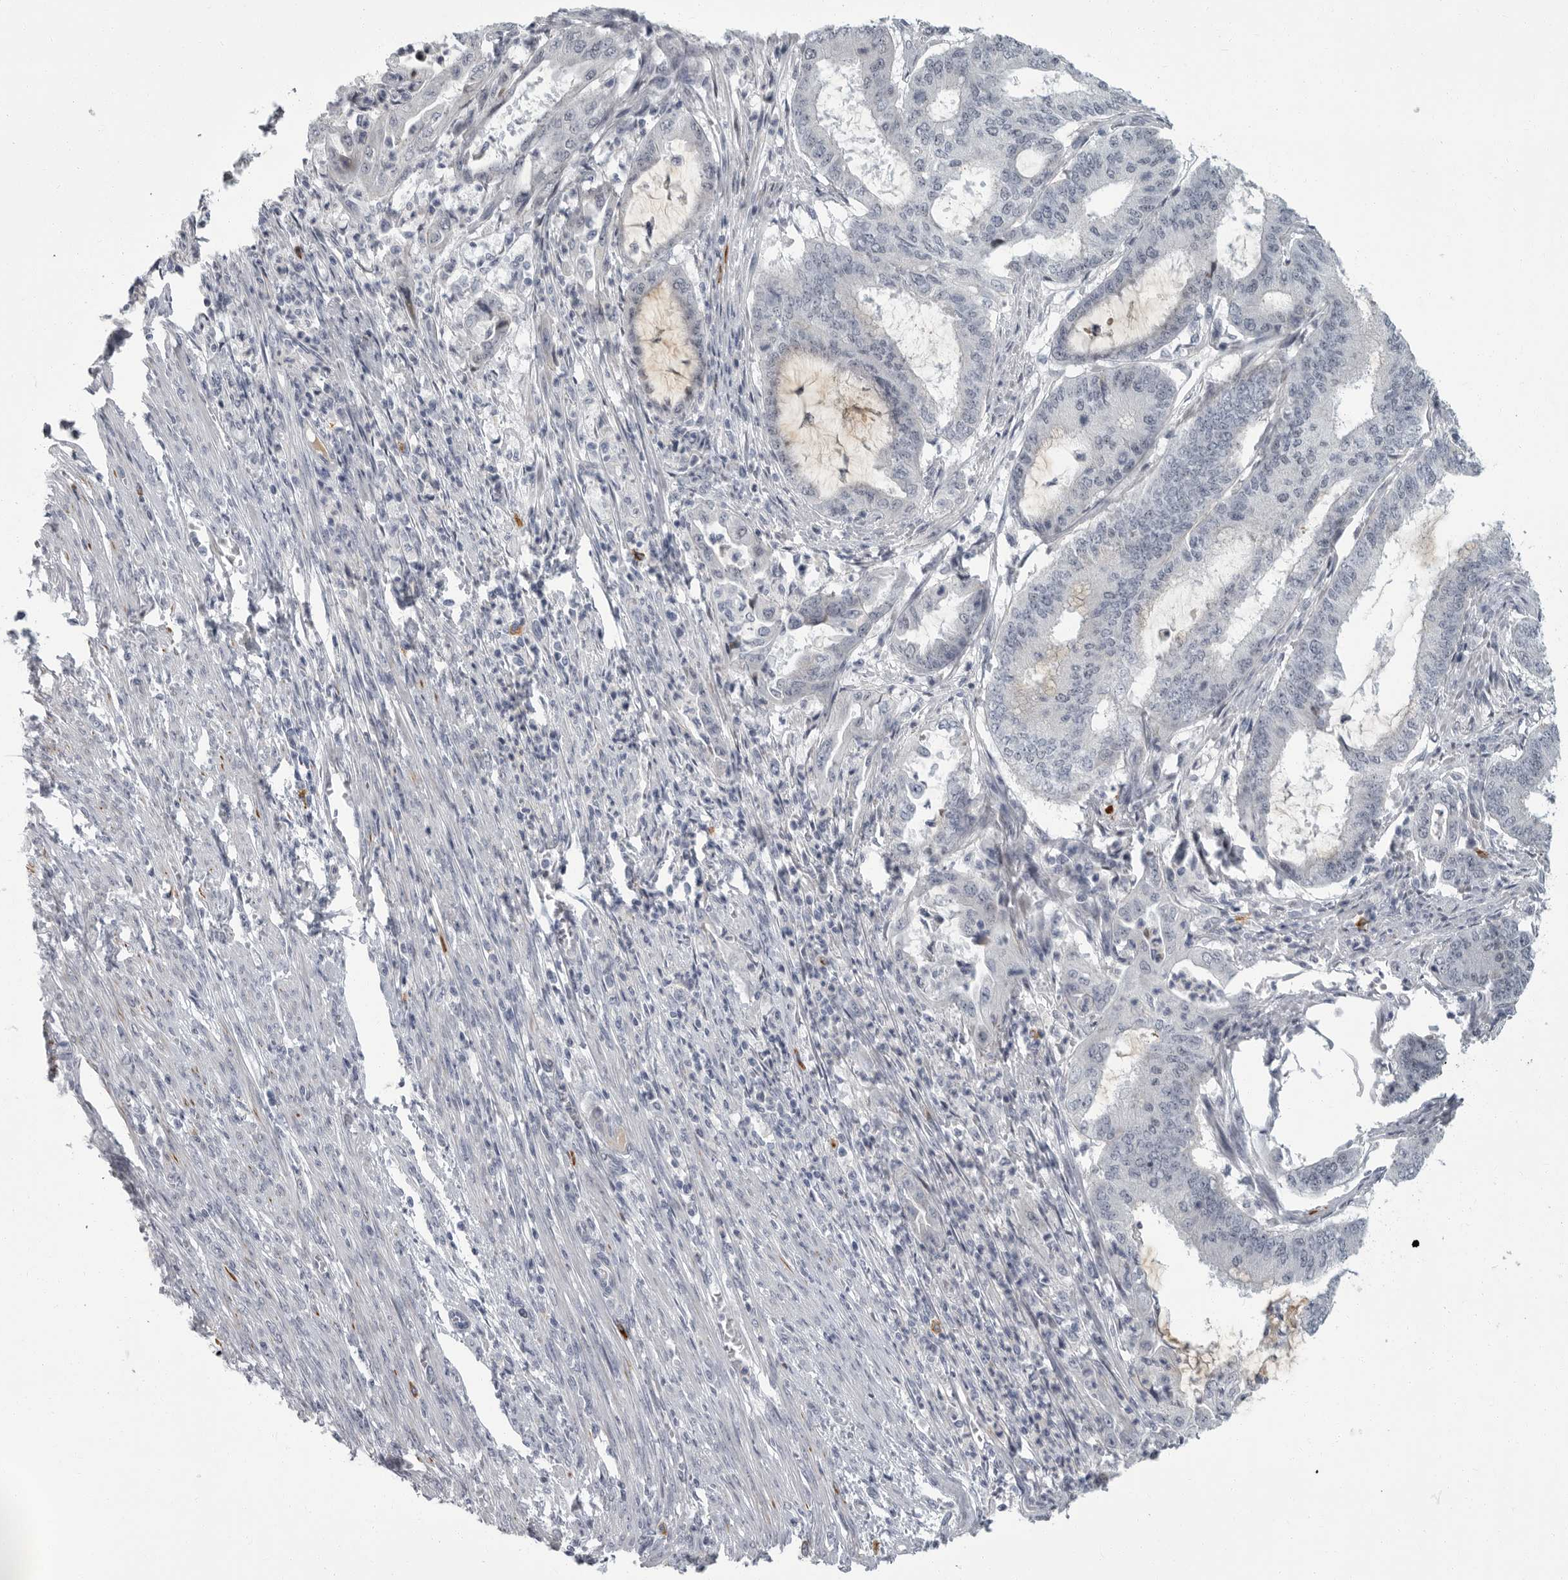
{"staining": {"intensity": "negative", "quantity": "none", "location": "none"}, "tissue": "endometrial cancer", "cell_type": "Tumor cells", "image_type": "cancer", "snomed": [{"axis": "morphology", "description": "Adenocarcinoma, NOS"}, {"axis": "topography", "description": "Endometrium"}], "caption": "Immunohistochemistry of endometrial adenocarcinoma exhibits no expression in tumor cells.", "gene": "SLC25A39", "patient": {"sex": "female", "age": 51}}